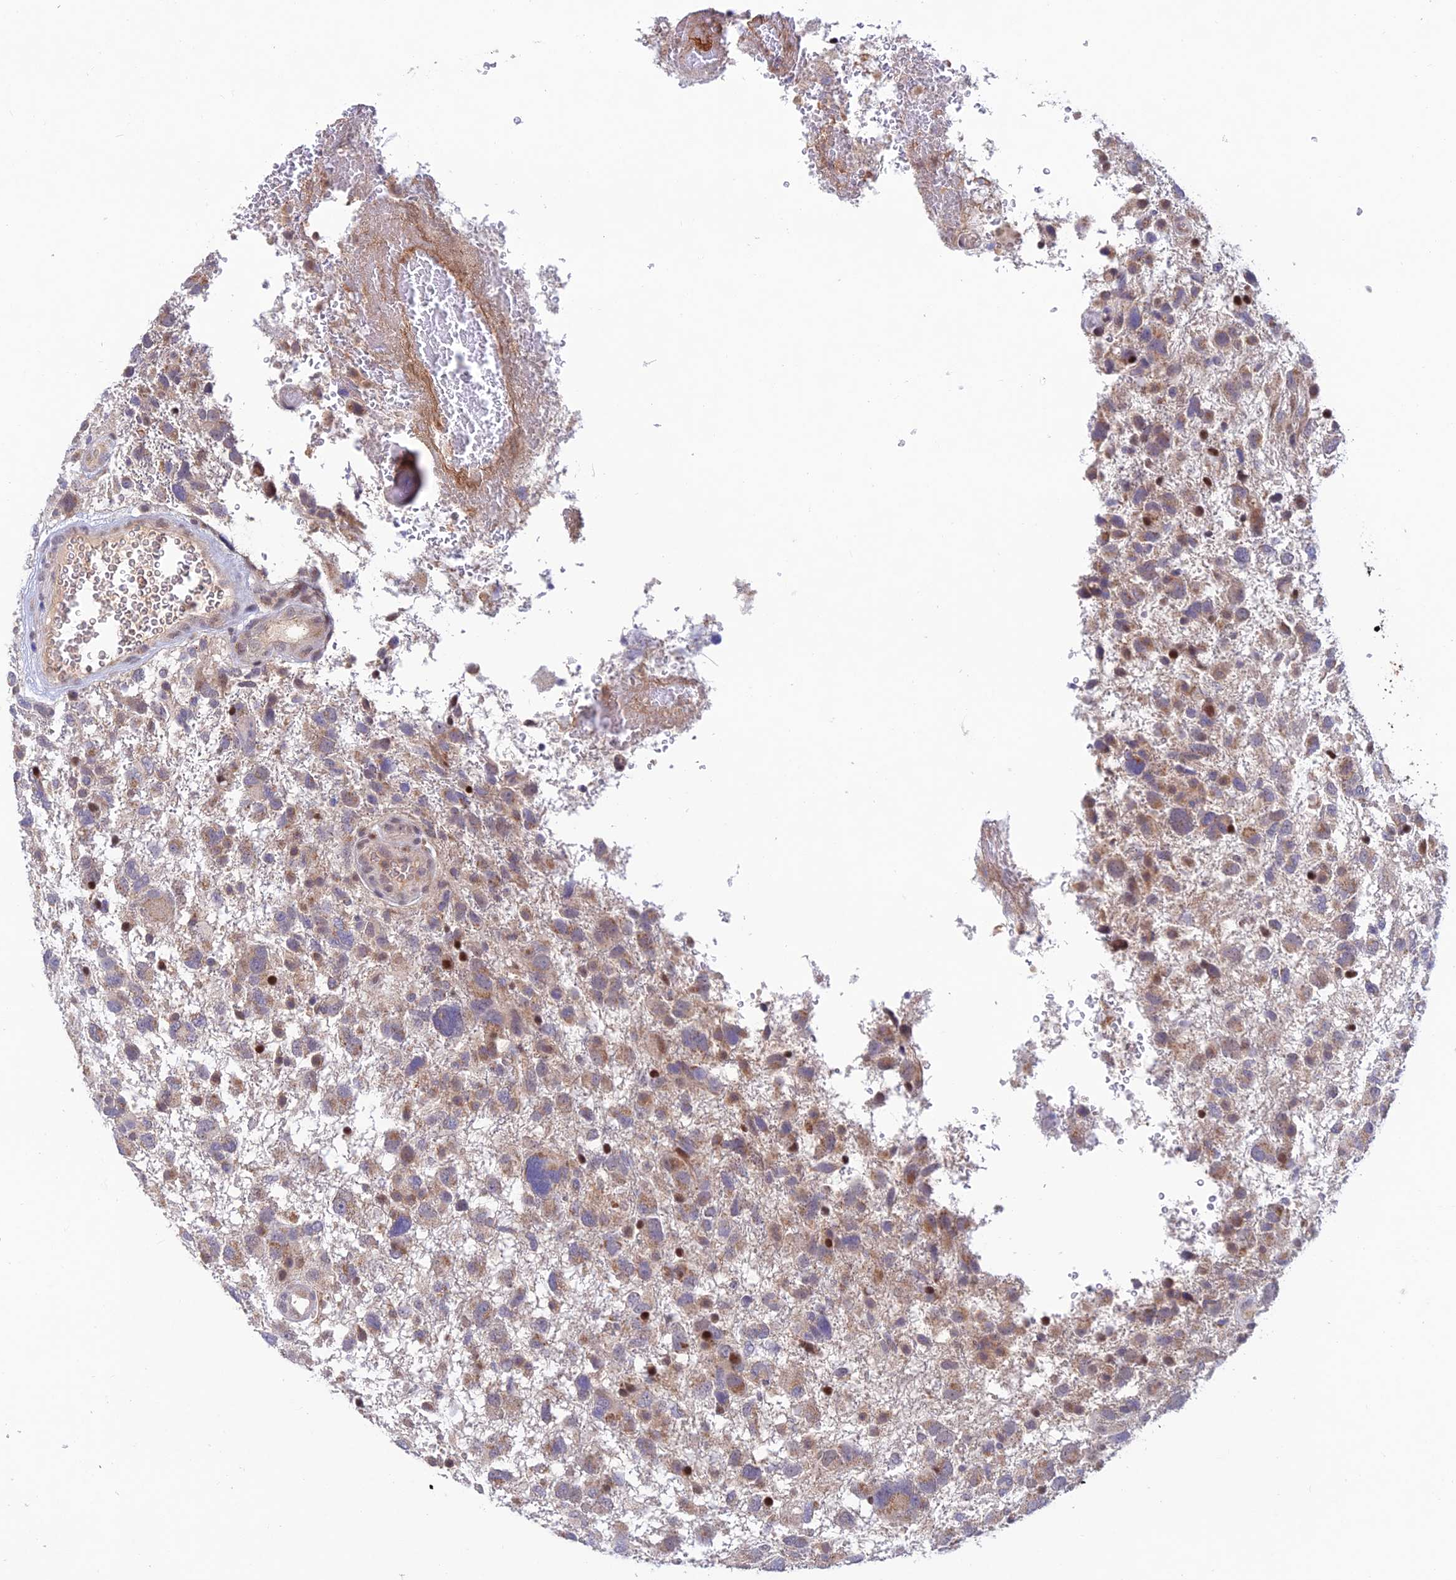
{"staining": {"intensity": "weak", "quantity": ">75%", "location": "cytoplasmic/membranous"}, "tissue": "glioma", "cell_type": "Tumor cells", "image_type": "cancer", "snomed": [{"axis": "morphology", "description": "Glioma, malignant, High grade"}, {"axis": "topography", "description": "Brain"}], "caption": "A brown stain highlights weak cytoplasmic/membranous expression of a protein in human malignant high-grade glioma tumor cells. The staining was performed using DAB to visualize the protein expression in brown, while the nuclei were stained in blue with hematoxylin (Magnification: 20x).", "gene": "FASTKD5", "patient": {"sex": "male", "age": 61}}